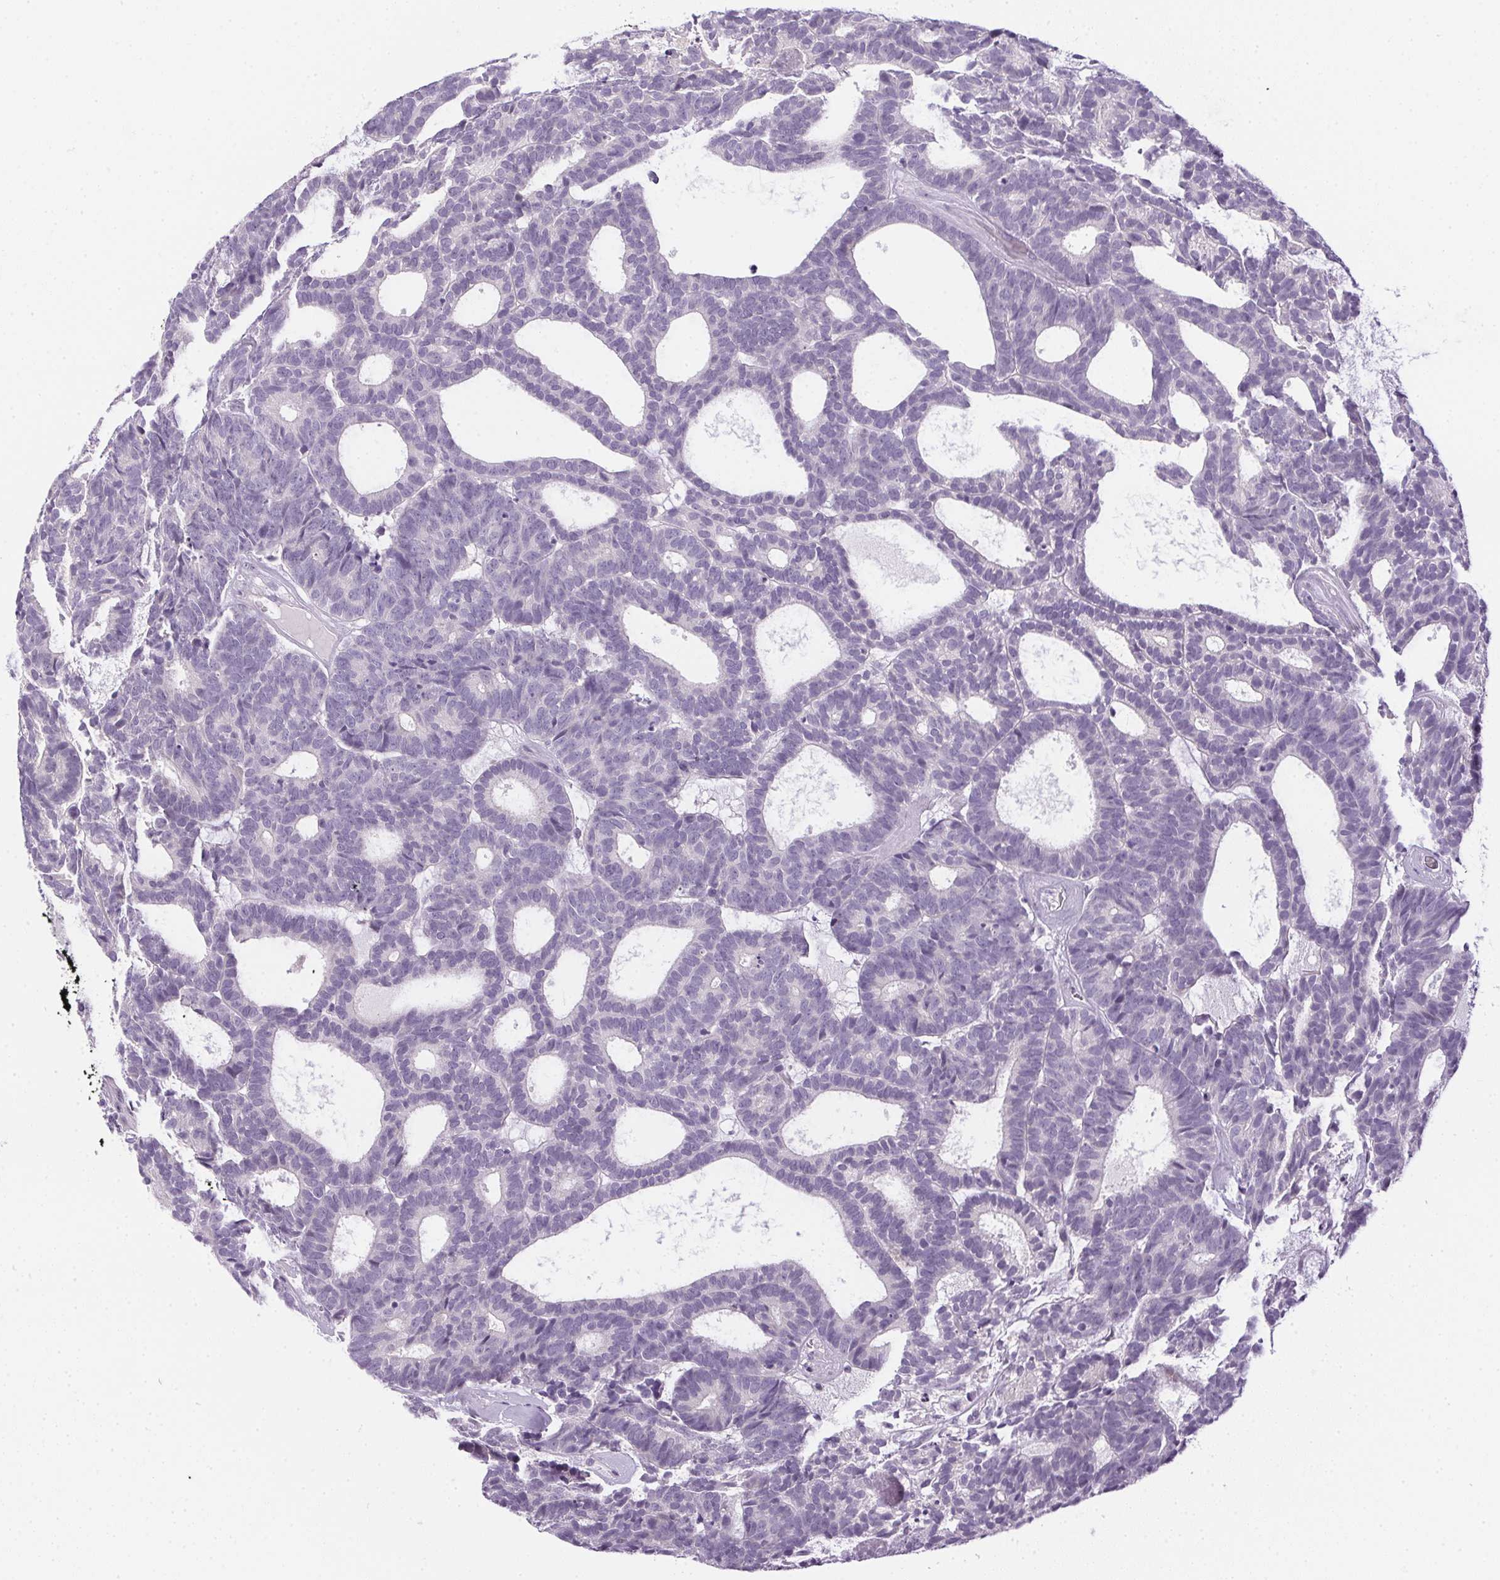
{"staining": {"intensity": "negative", "quantity": "none", "location": "none"}, "tissue": "head and neck cancer", "cell_type": "Tumor cells", "image_type": "cancer", "snomed": [{"axis": "morphology", "description": "Adenocarcinoma, NOS"}, {"axis": "topography", "description": "Head-Neck"}], "caption": "A photomicrograph of head and neck cancer stained for a protein exhibits no brown staining in tumor cells.", "gene": "GSDMC", "patient": {"sex": "female", "age": 81}}